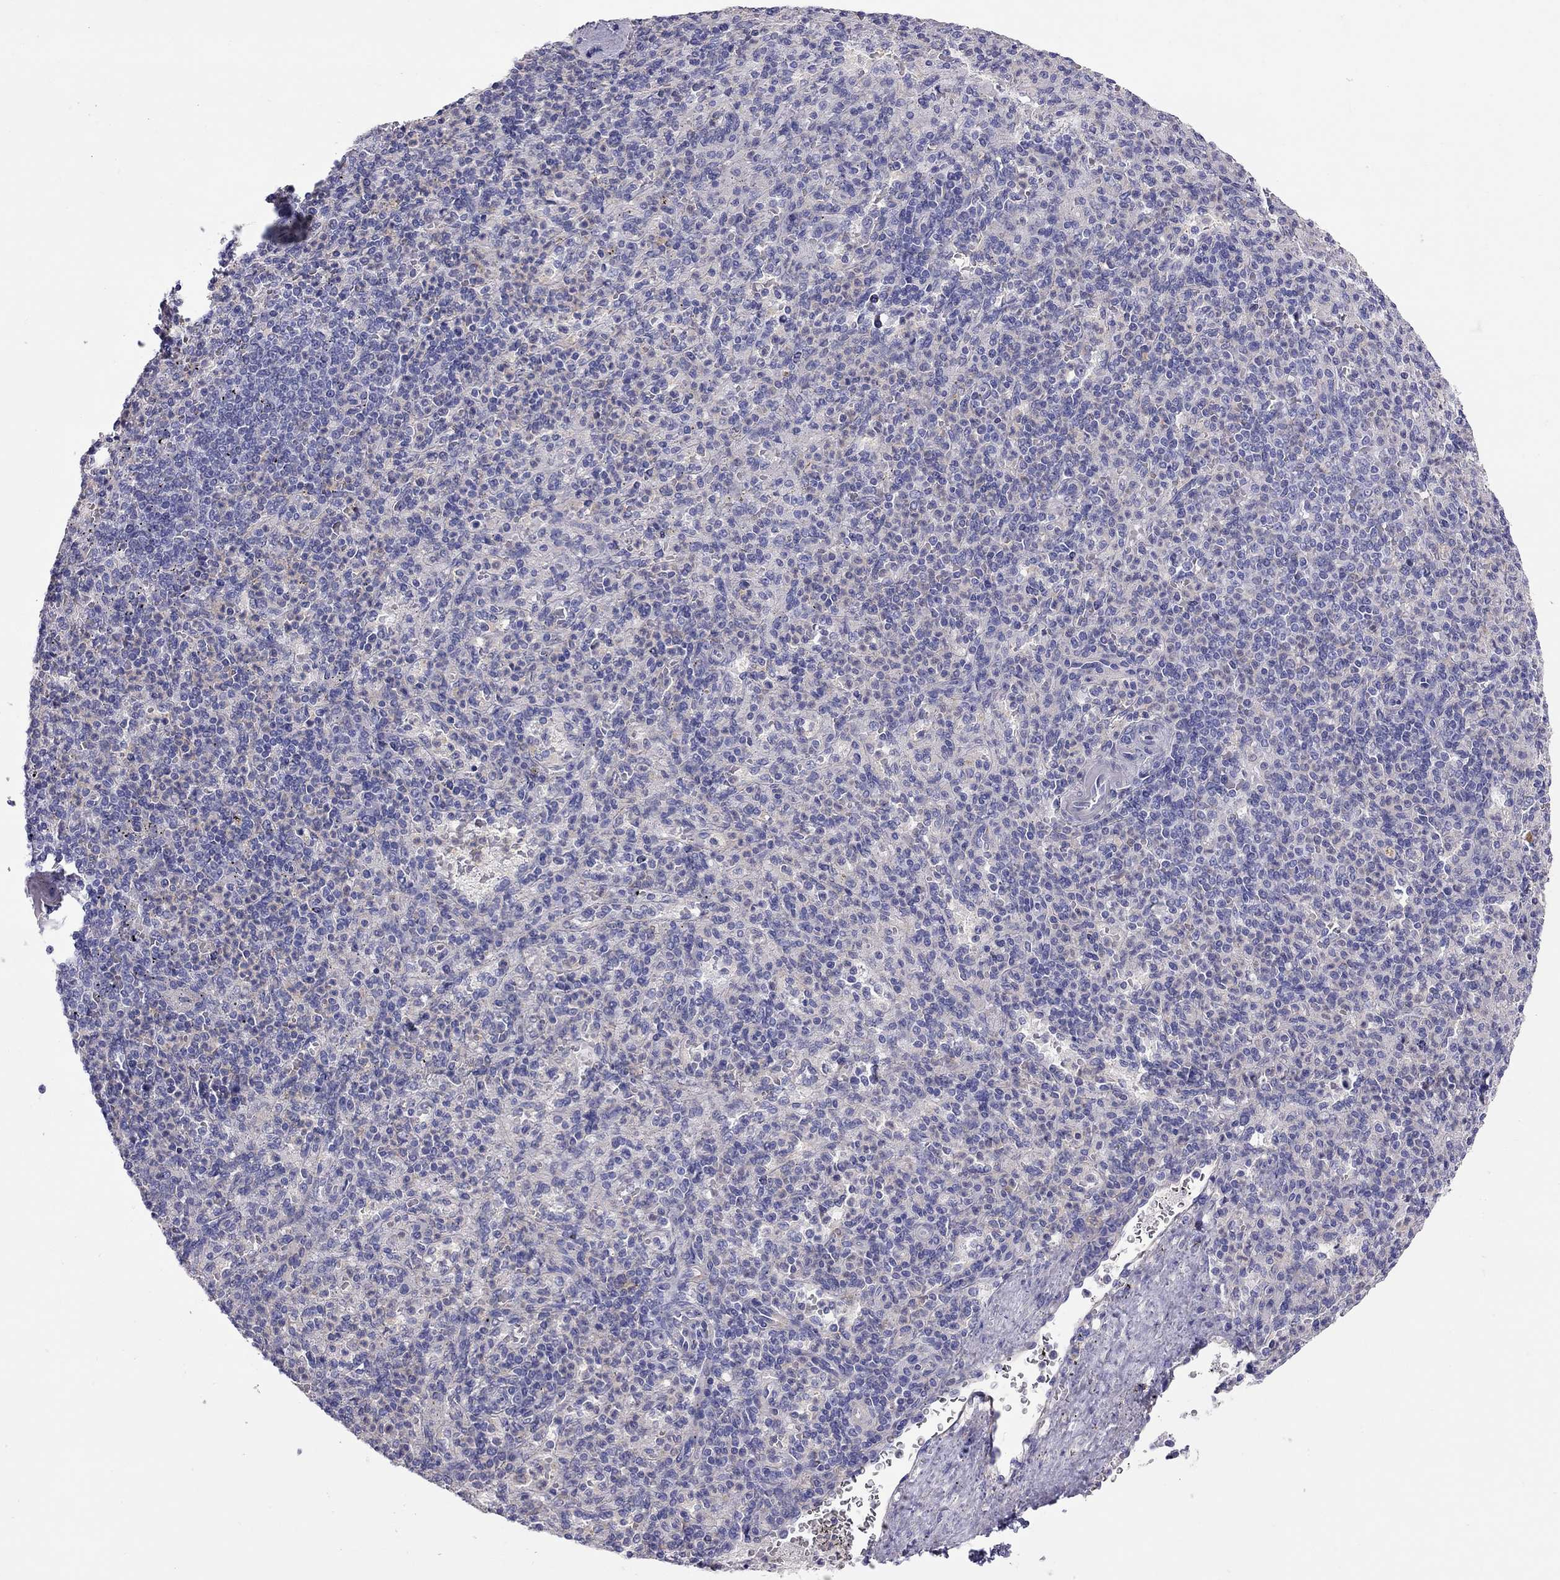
{"staining": {"intensity": "negative", "quantity": "none", "location": "none"}, "tissue": "spleen", "cell_type": "Cells in red pulp", "image_type": "normal", "snomed": [{"axis": "morphology", "description": "Normal tissue, NOS"}, {"axis": "topography", "description": "Spleen"}], "caption": "A micrograph of human spleen is negative for staining in cells in red pulp. Brightfield microscopy of immunohistochemistry stained with DAB (brown) and hematoxylin (blue), captured at high magnification.", "gene": "ALOX15B", "patient": {"sex": "female", "age": 74}}